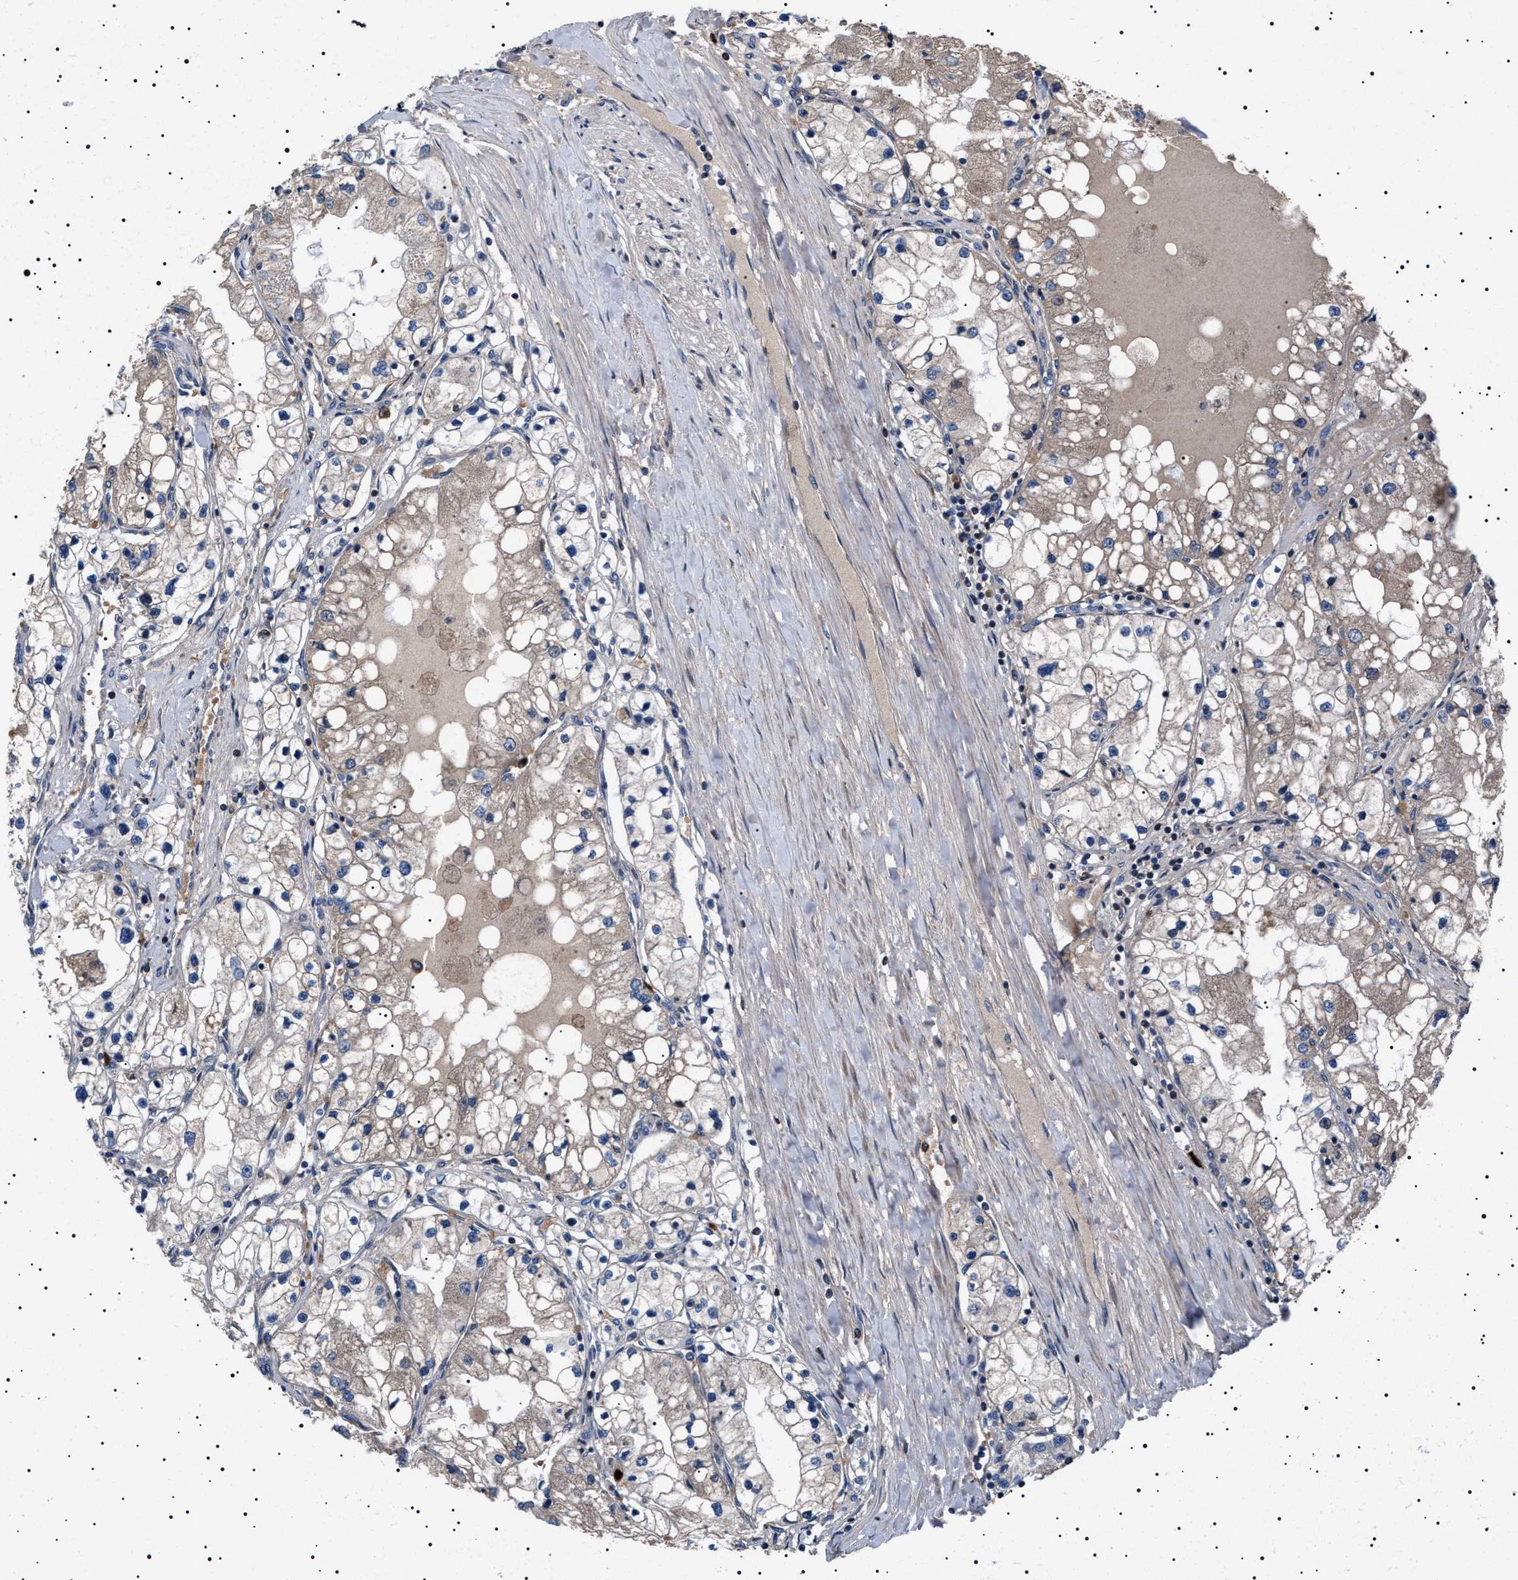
{"staining": {"intensity": "negative", "quantity": "none", "location": "none"}, "tissue": "renal cancer", "cell_type": "Tumor cells", "image_type": "cancer", "snomed": [{"axis": "morphology", "description": "Adenocarcinoma, NOS"}, {"axis": "topography", "description": "Kidney"}], "caption": "Immunohistochemistry (IHC) micrograph of neoplastic tissue: renal cancer stained with DAB (3,3'-diaminobenzidine) exhibits no significant protein expression in tumor cells.", "gene": "PTRH1", "patient": {"sex": "male", "age": 68}}